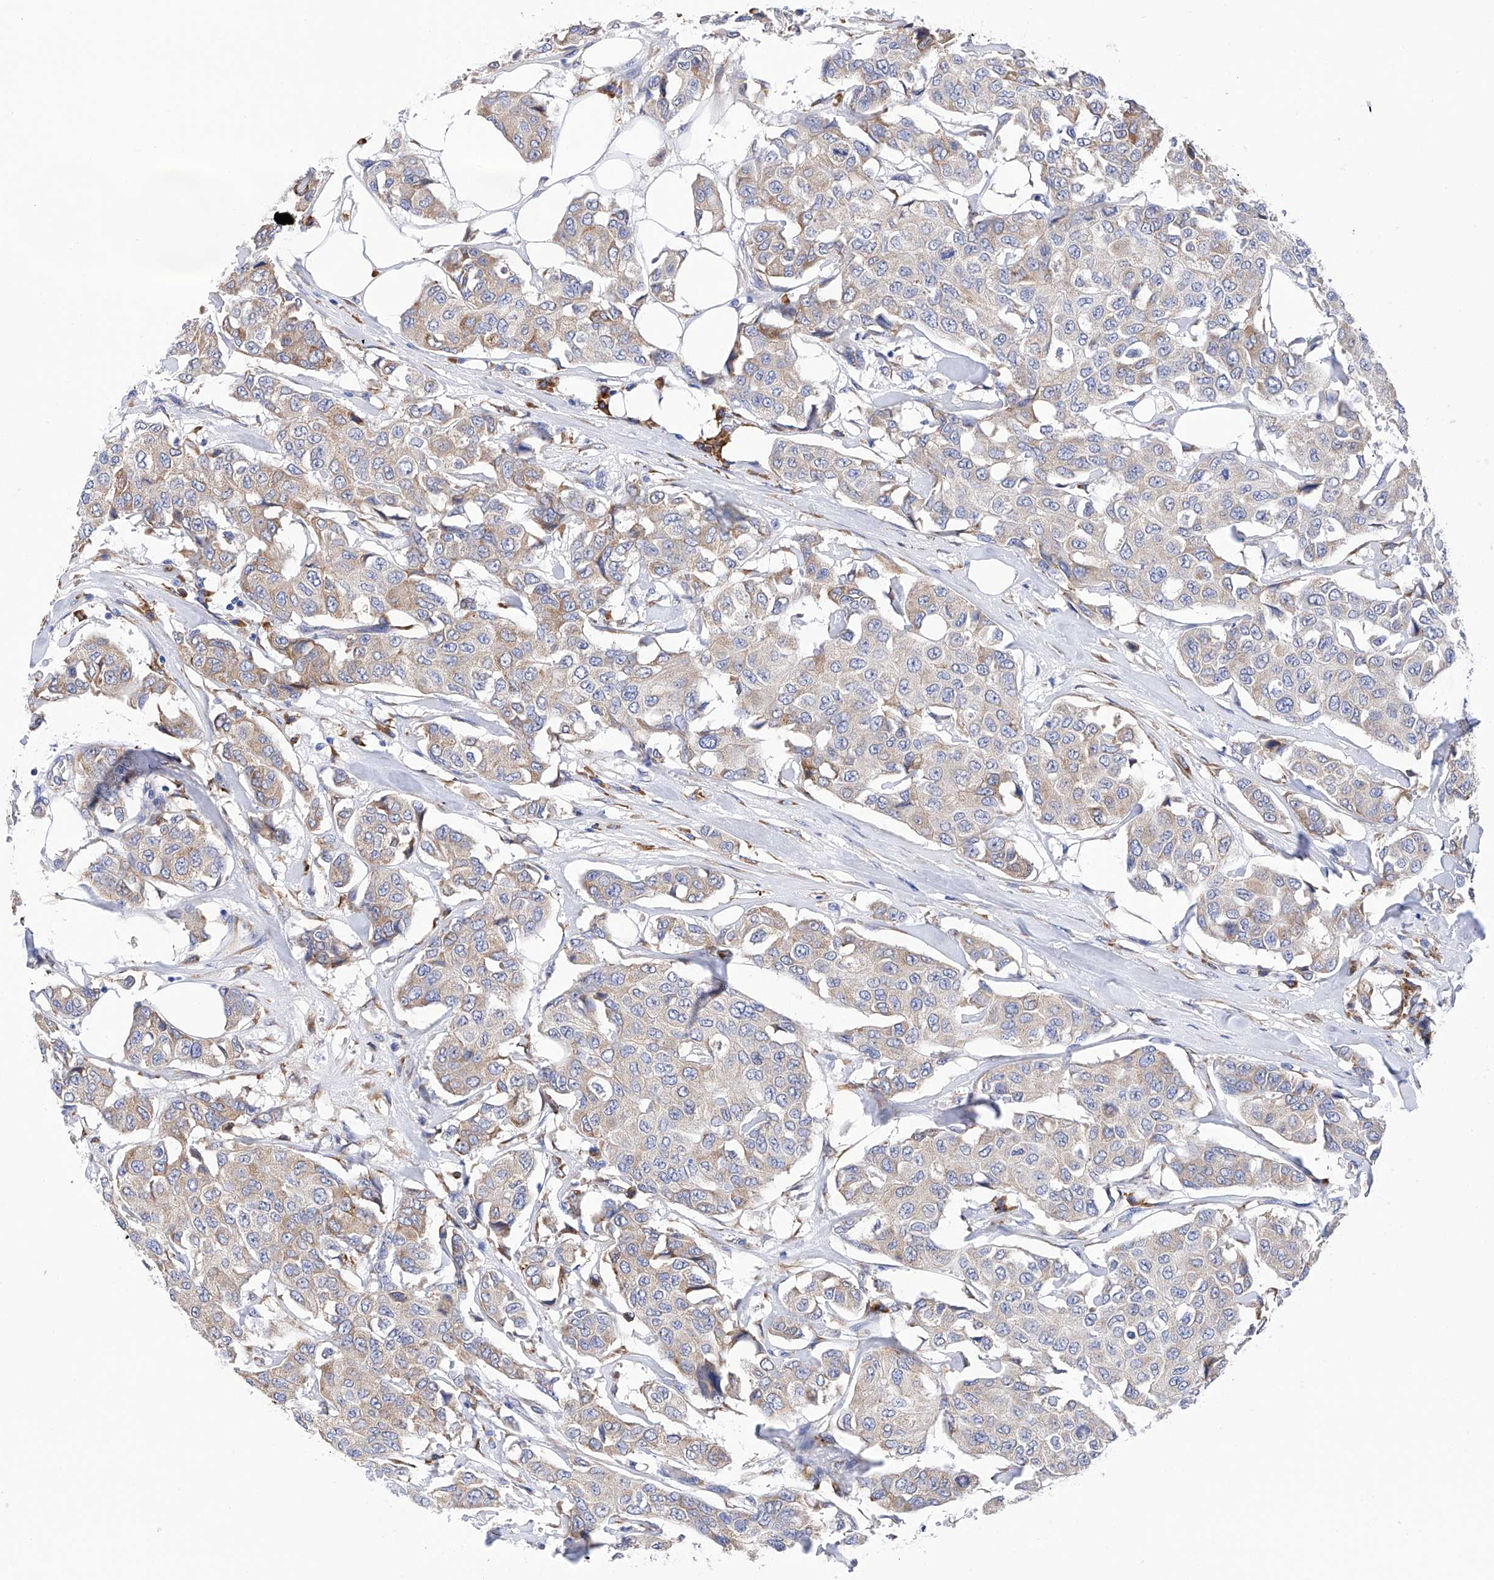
{"staining": {"intensity": "weak", "quantity": "<25%", "location": "cytoplasmic/membranous"}, "tissue": "breast cancer", "cell_type": "Tumor cells", "image_type": "cancer", "snomed": [{"axis": "morphology", "description": "Duct carcinoma"}, {"axis": "topography", "description": "Breast"}], "caption": "There is no significant staining in tumor cells of breast cancer (infiltrating ductal carcinoma).", "gene": "PDIA5", "patient": {"sex": "female", "age": 80}}